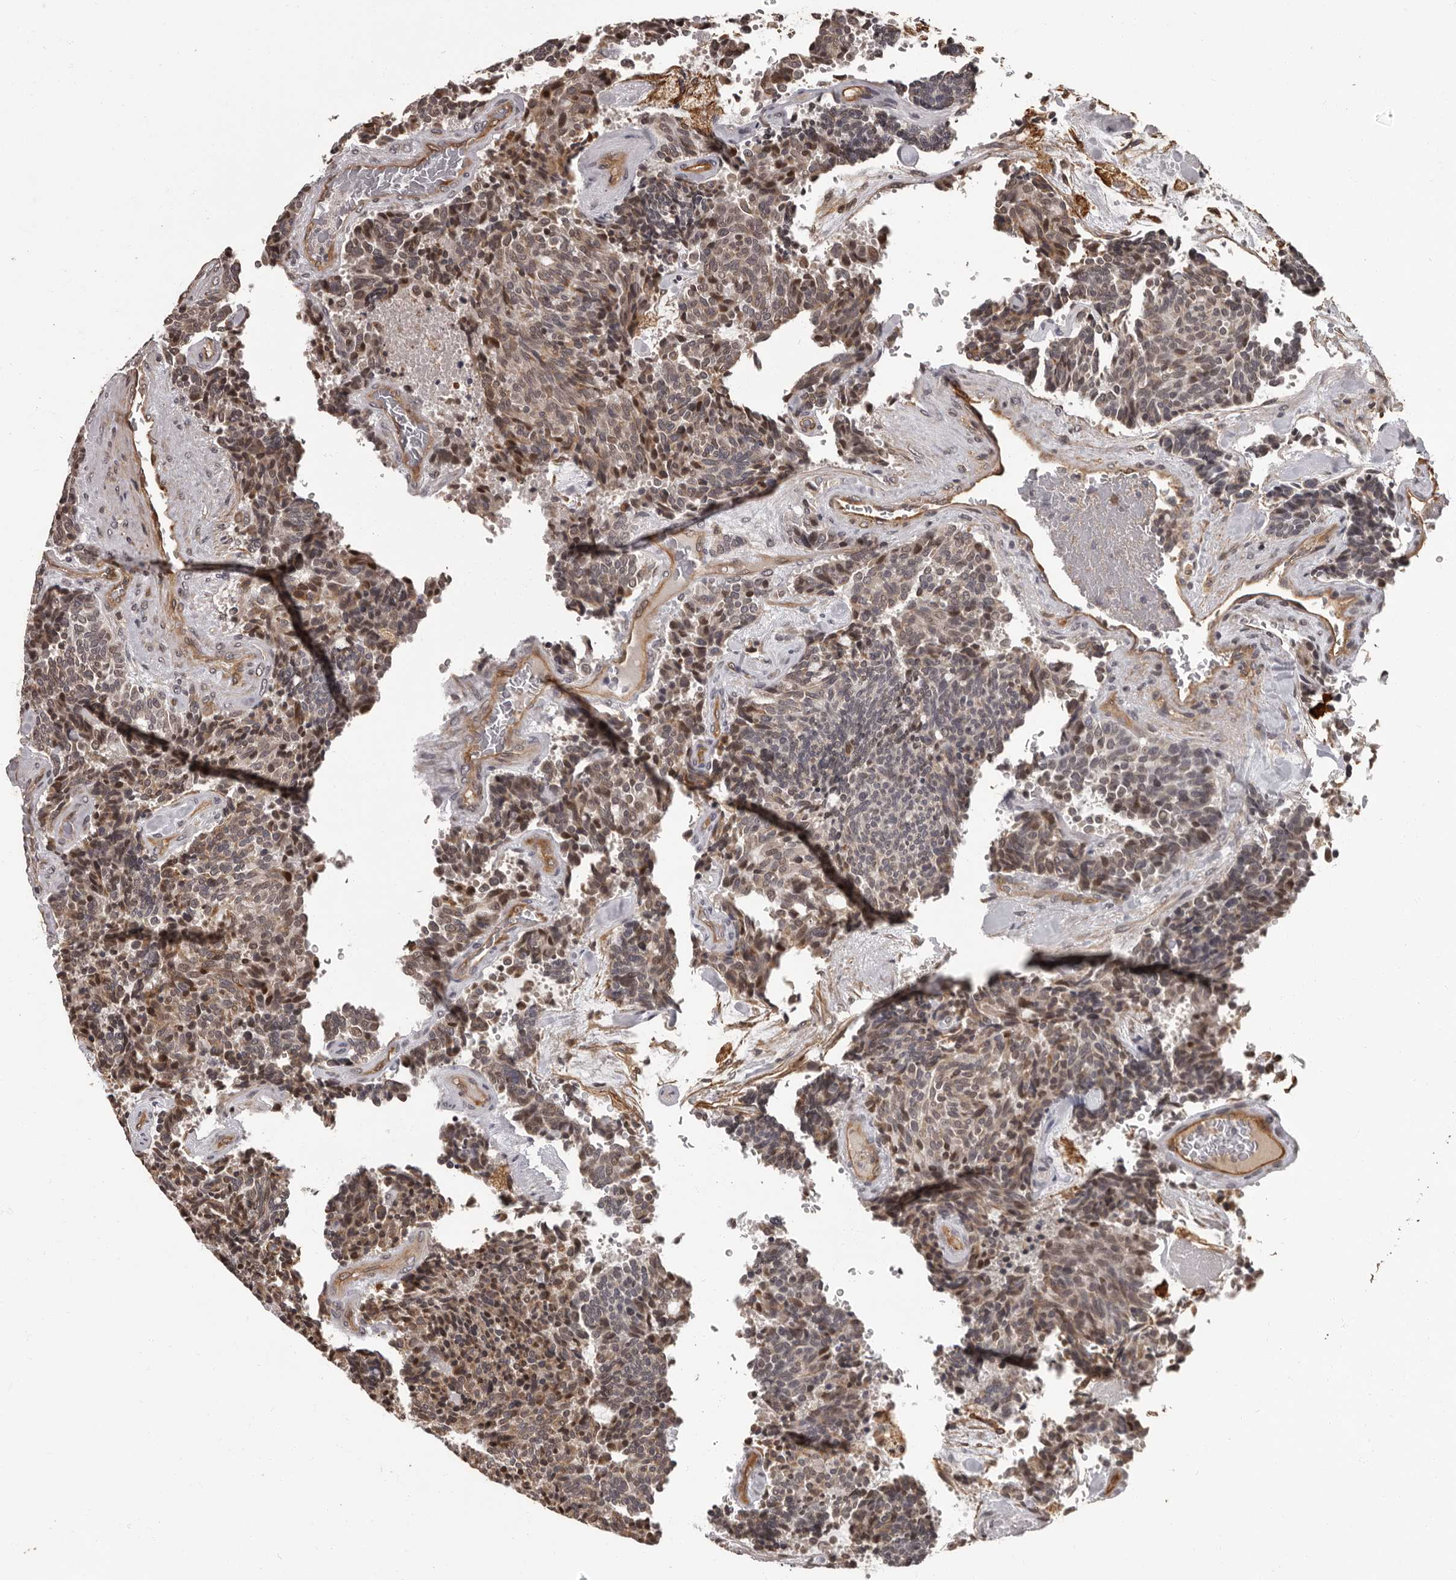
{"staining": {"intensity": "weak", "quantity": ">75%", "location": "cytoplasmic/membranous"}, "tissue": "carcinoid", "cell_type": "Tumor cells", "image_type": "cancer", "snomed": [{"axis": "morphology", "description": "Carcinoid, malignant, NOS"}, {"axis": "topography", "description": "Pancreas"}], "caption": "This photomicrograph demonstrates immunohistochemistry (IHC) staining of human carcinoid, with low weak cytoplasmic/membranous positivity in about >75% of tumor cells.", "gene": "SLITRK6", "patient": {"sex": "female", "age": 54}}